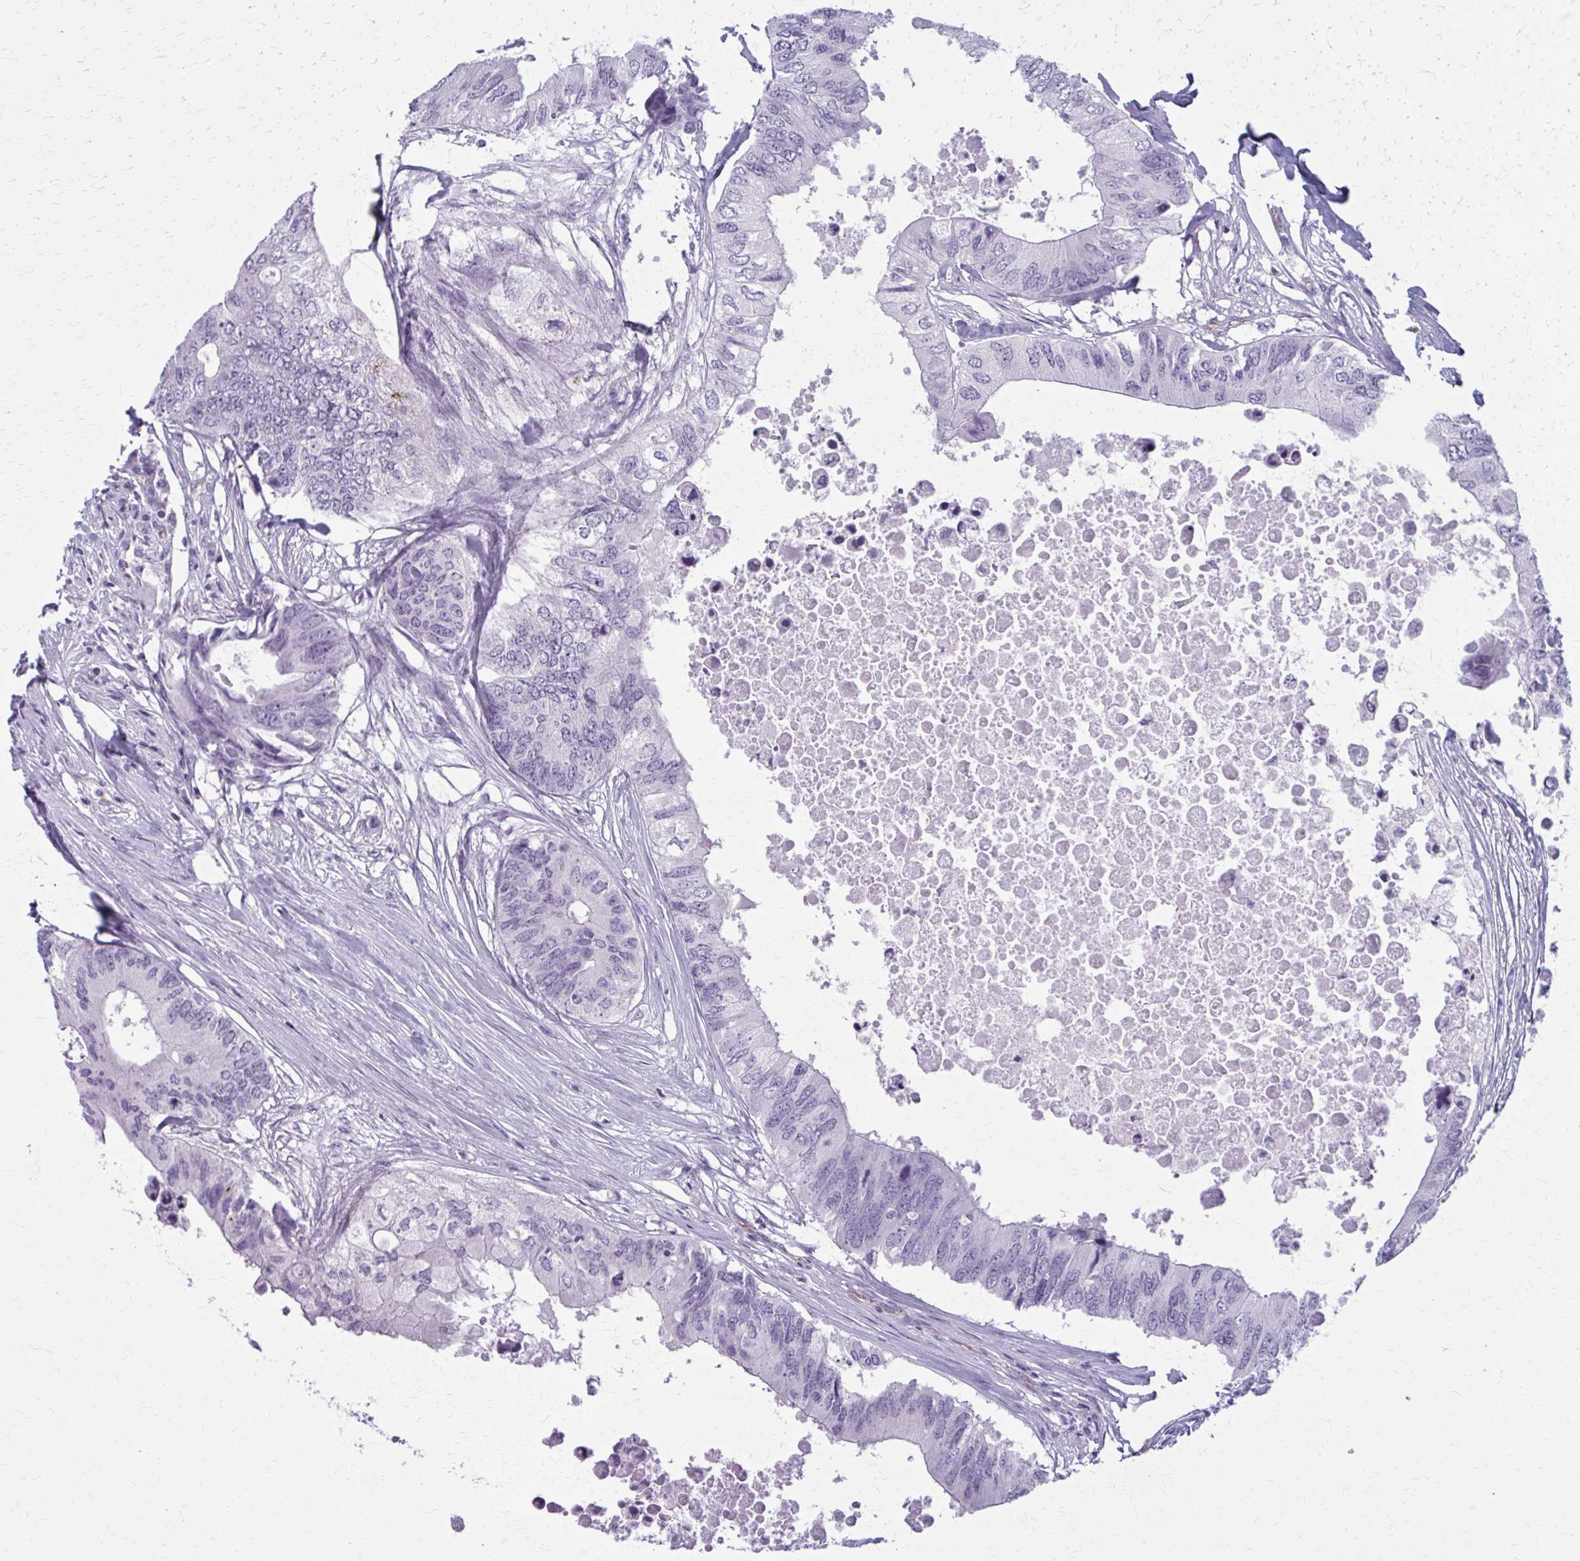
{"staining": {"intensity": "negative", "quantity": "none", "location": "none"}, "tissue": "colorectal cancer", "cell_type": "Tumor cells", "image_type": "cancer", "snomed": [{"axis": "morphology", "description": "Adenocarcinoma, NOS"}, {"axis": "topography", "description": "Colon"}], "caption": "Image shows no significant protein staining in tumor cells of colorectal cancer (adenocarcinoma).", "gene": "CASQ2", "patient": {"sex": "male", "age": 71}}